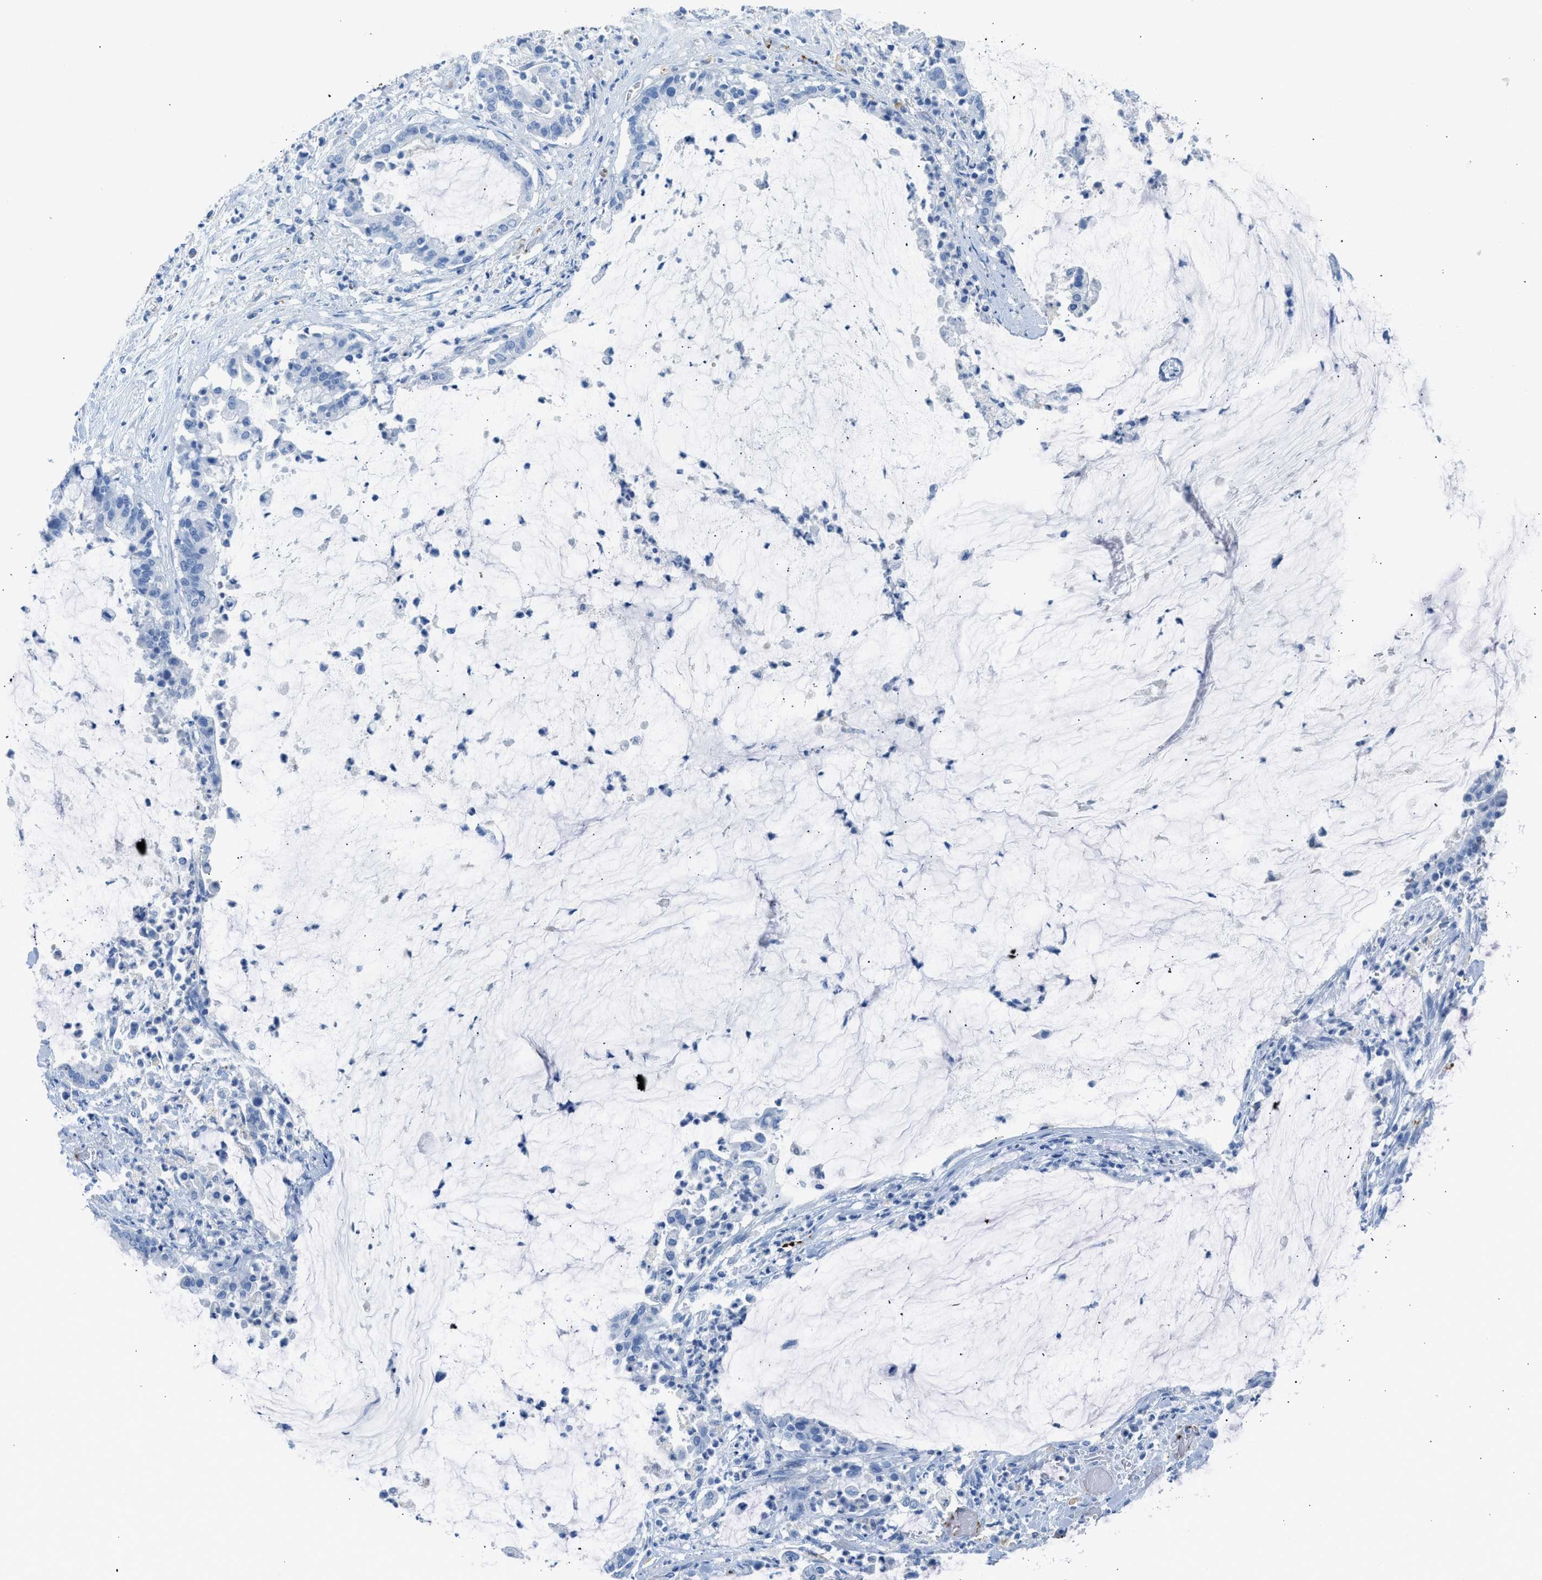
{"staining": {"intensity": "negative", "quantity": "none", "location": "none"}, "tissue": "pancreatic cancer", "cell_type": "Tumor cells", "image_type": "cancer", "snomed": [{"axis": "morphology", "description": "Adenocarcinoma, NOS"}, {"axis": "topography", "description": "Pancreas"}], "caption": "The immunohistochemistry (IHC) histopathology image has no significant positivity in tumor cells of pancreatic cancer (adenocarcinoma) tissue. (DAB (3,3'-diaminobenzidine) immunohistochemistry (IHC) with hematoxylin counter stain).", "gene": "FAIM2", "patient": {"sex": "male", "age": 41}}